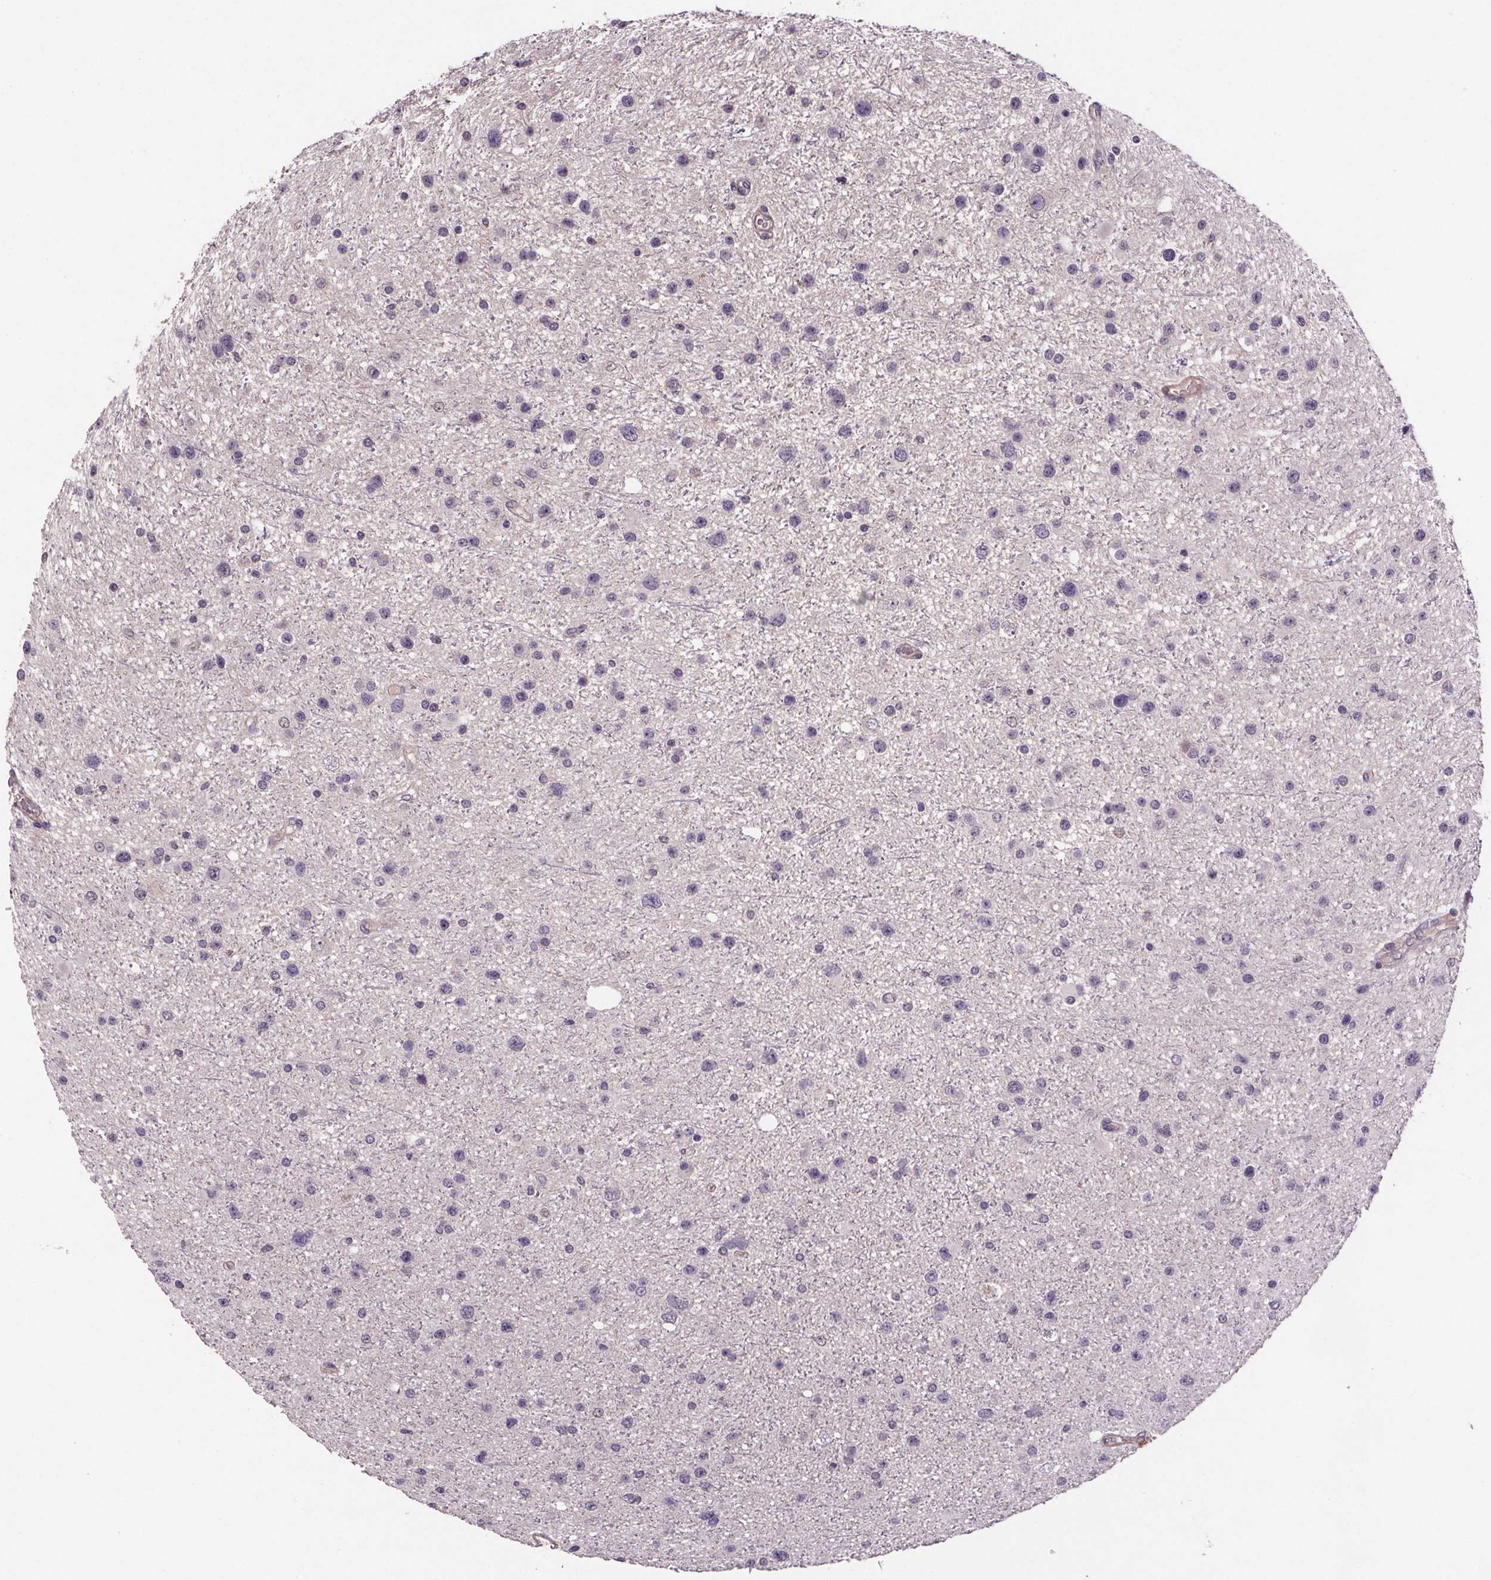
{"staining": {"intensity": "negative", "quantity": "none", "location": "none"}, "tissue": "glioma", "cell_type": "Tumor cells", "image_type": "cancer", "snomed": [{"axis": "morphology", "description": "Glioma, malignant, Low grade"}, {"axis": "topography", "description": "Brain"}], "caption": "An image of low-grade glioma (malignant) stained for a protein displays no brown staining in tumor cells.", "gene": "CLN3", "patient": {"sex": "female", "age": 32}}